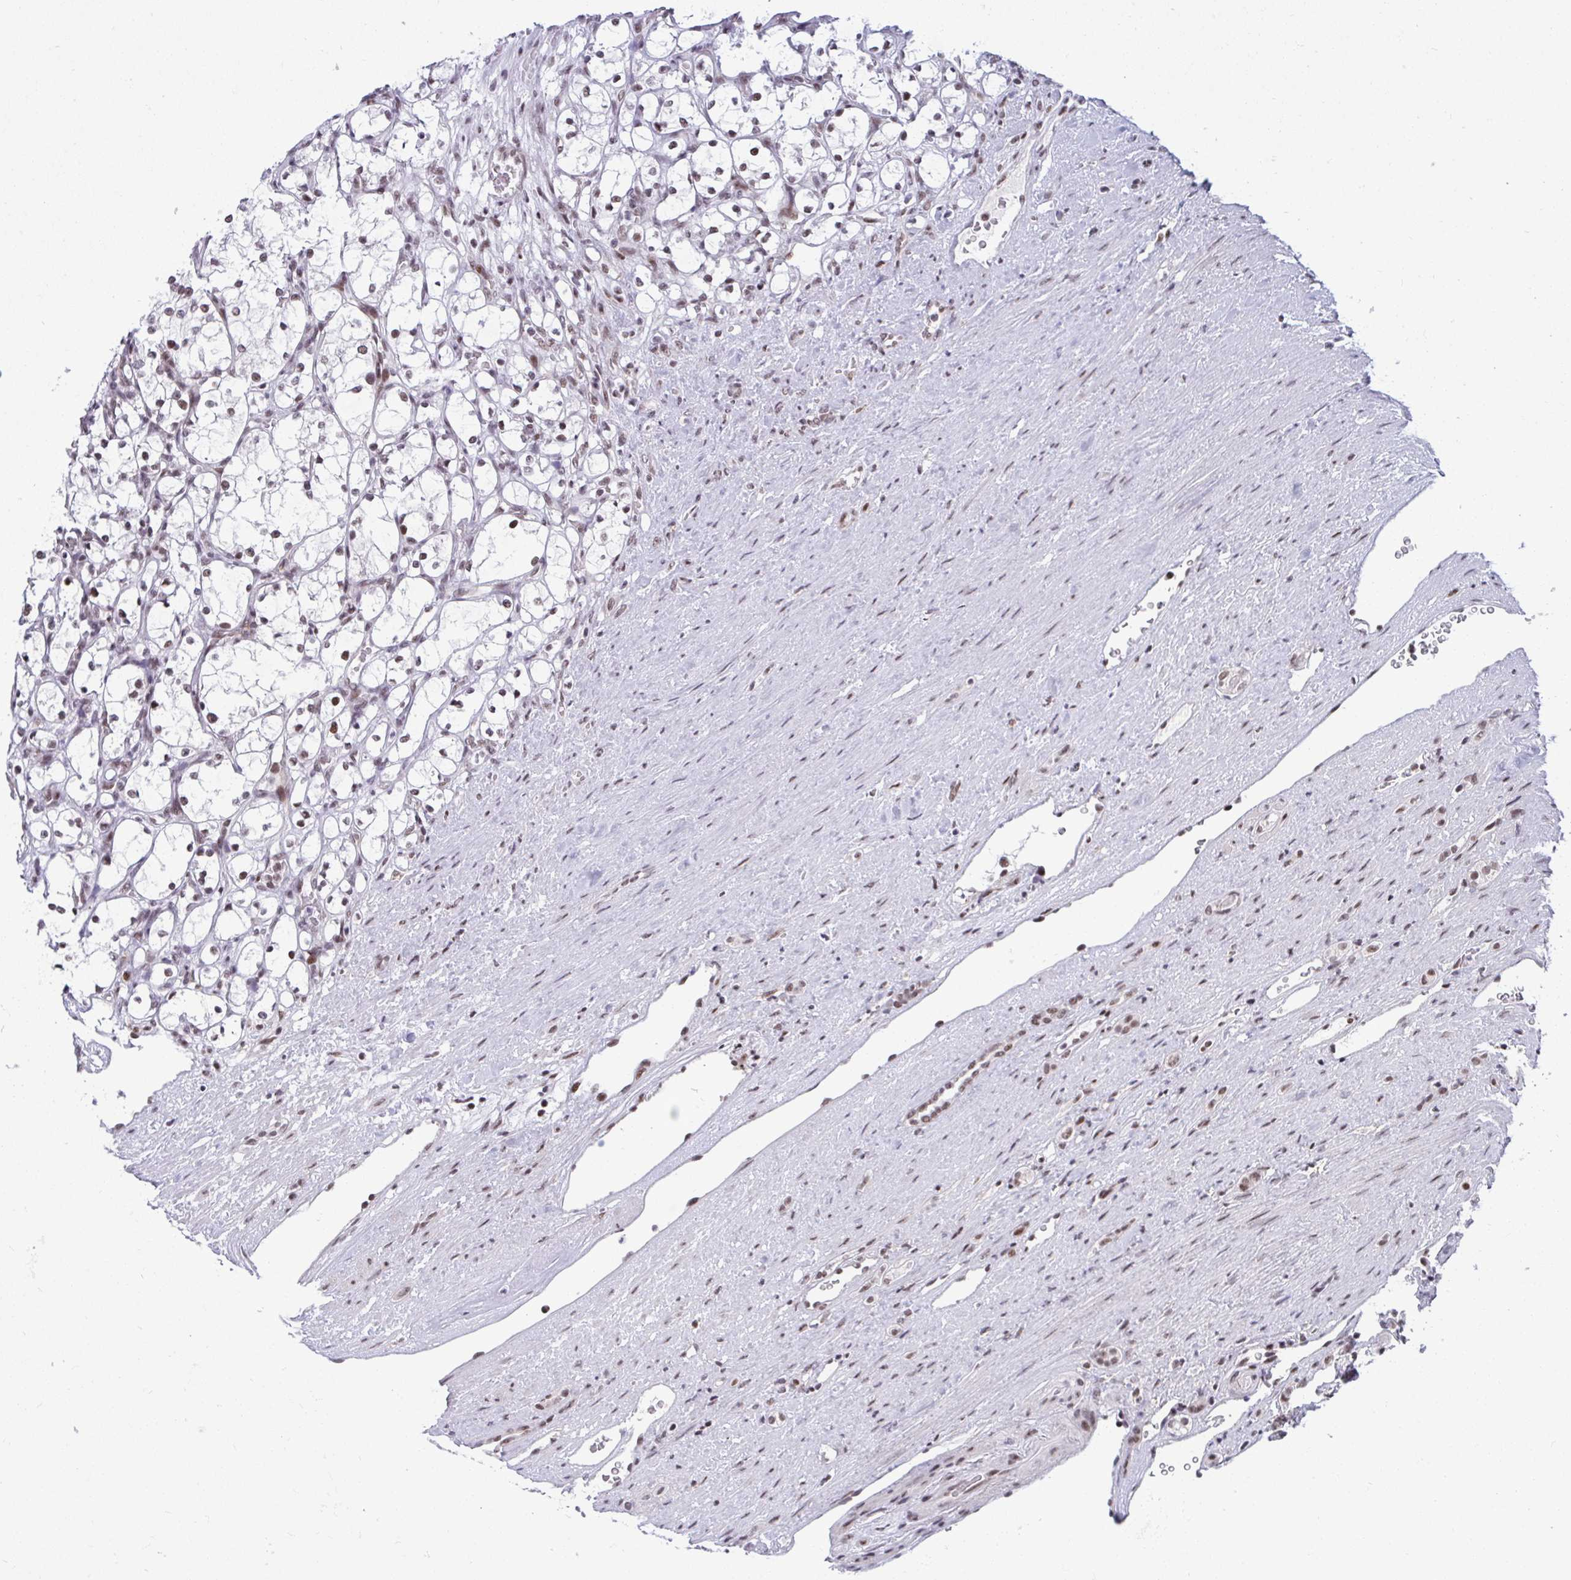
{"staining": {"intensity": "moderate", "quantity": ">75%", "location": "nuclear"}, "tissue": "renal cancer", "cell_type": "Tumor cells", "image_type": "cancer", "snomed": [{"axis": "morphology", "description": "Adenocarcinoma, NOS"}, {"axis": "topography", "description": "Kidney"}], "caption": "This is a photomicrograph of IHC staining of renal adenocarcinoma, which shows moderate positivity in the nuclear of tumor cells.", "gene": "WBP11", "patient": {"sex": "female", "age": 69}}